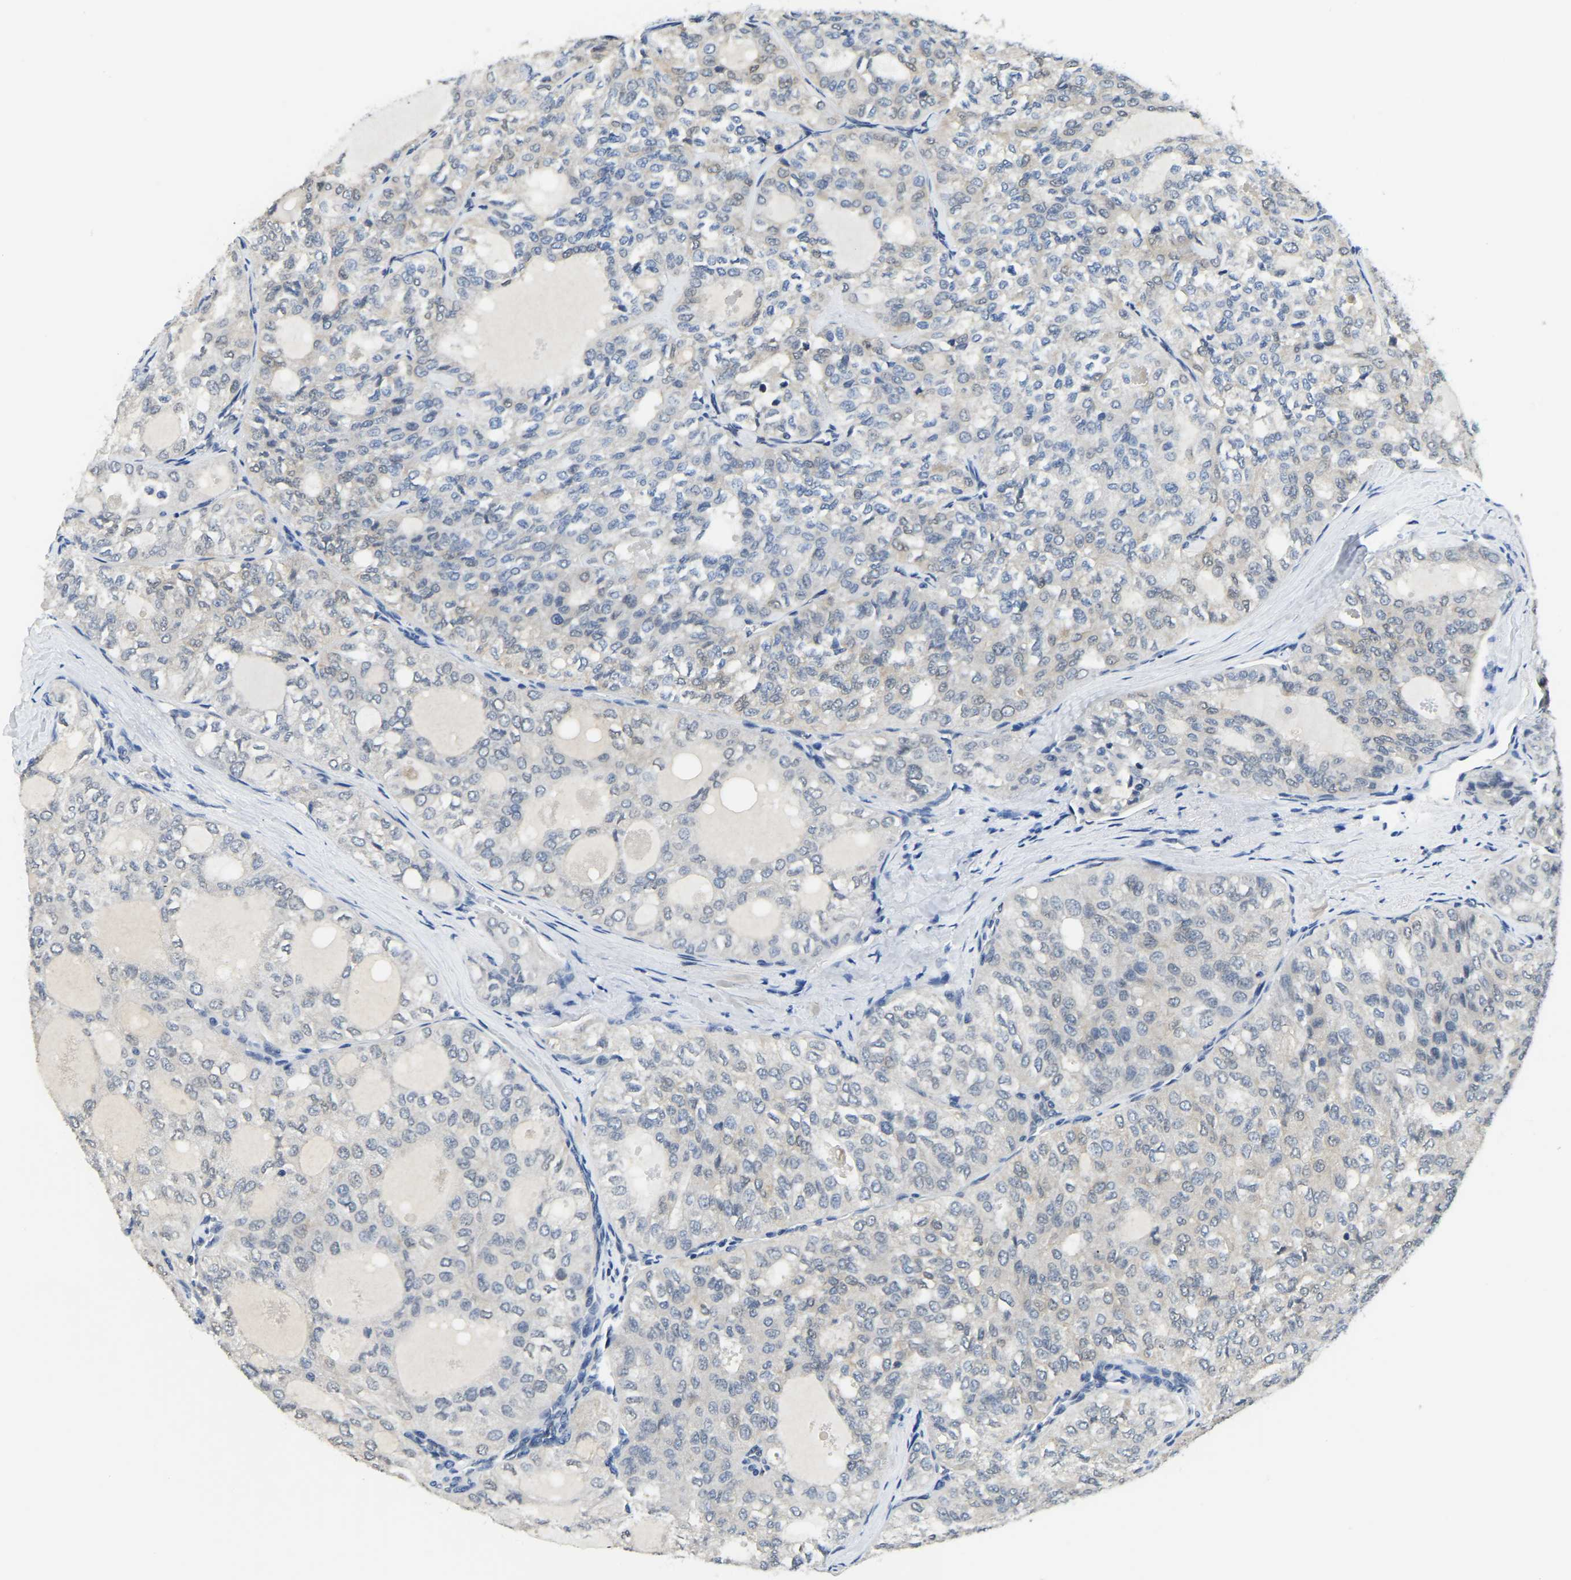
{"staining": {"intensity": "negative", "quantity": "none", "location": "none"}, "tissue": "thyroid cancer", "cell_type": "Tumor cells", "image_type": "cancer", "snomed": [{"axis": "morphology", "description": "Follicular adenoma carcinoma, NOS"}, {"axis": "topography", "description": "Thyroid gland"}], "caption": "Protein analysis of thyroid cancer demonstrates no significant expression in tumor cells.", "gene": "RANBP2", "patient": {"sex": "male", "age": 75}}